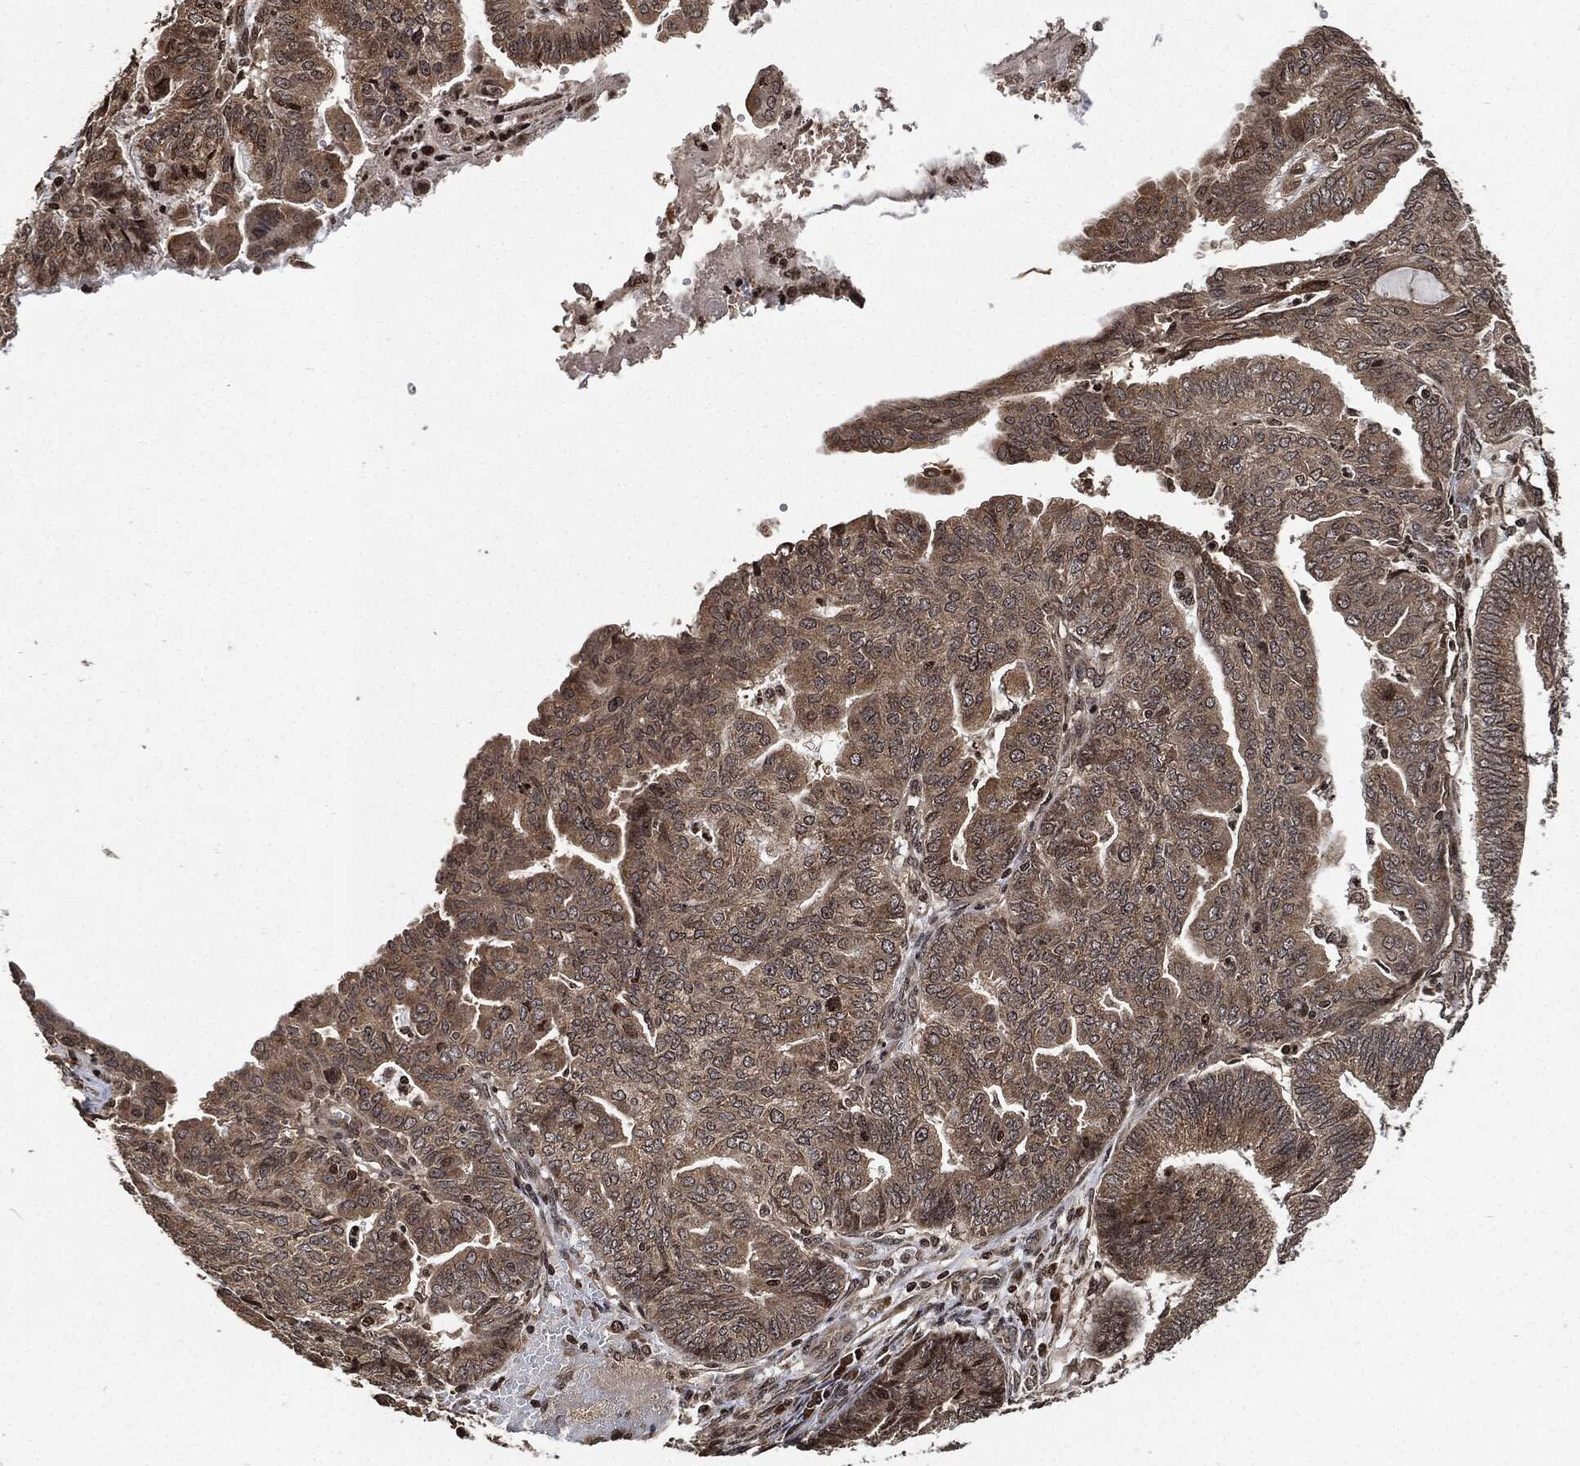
{"staining": {"intensity": "weak", "quantity": ">75%", "location": "cytoplasmic/membranous"}, "tissue": "endometrial cancer", "cell_type": "Tumor cells", "image_type": "cancer", "snomed": [{"axis": "morphology", "description": "Adenocarcinoma, NOS"}, {"axis": "topography", "description": "Endometrium"}], "caption": "Protein staining by immunohistochemistry shows weak cytoplasmic/membranous positivity in approximately >75% of tumor cells in adenocarcinoma (endometrial). (brown staining indicates protein expression, while blue staining denotes nuclei).", "gene": "PDK1", "patient": {"sex": "female", "age": 82}}